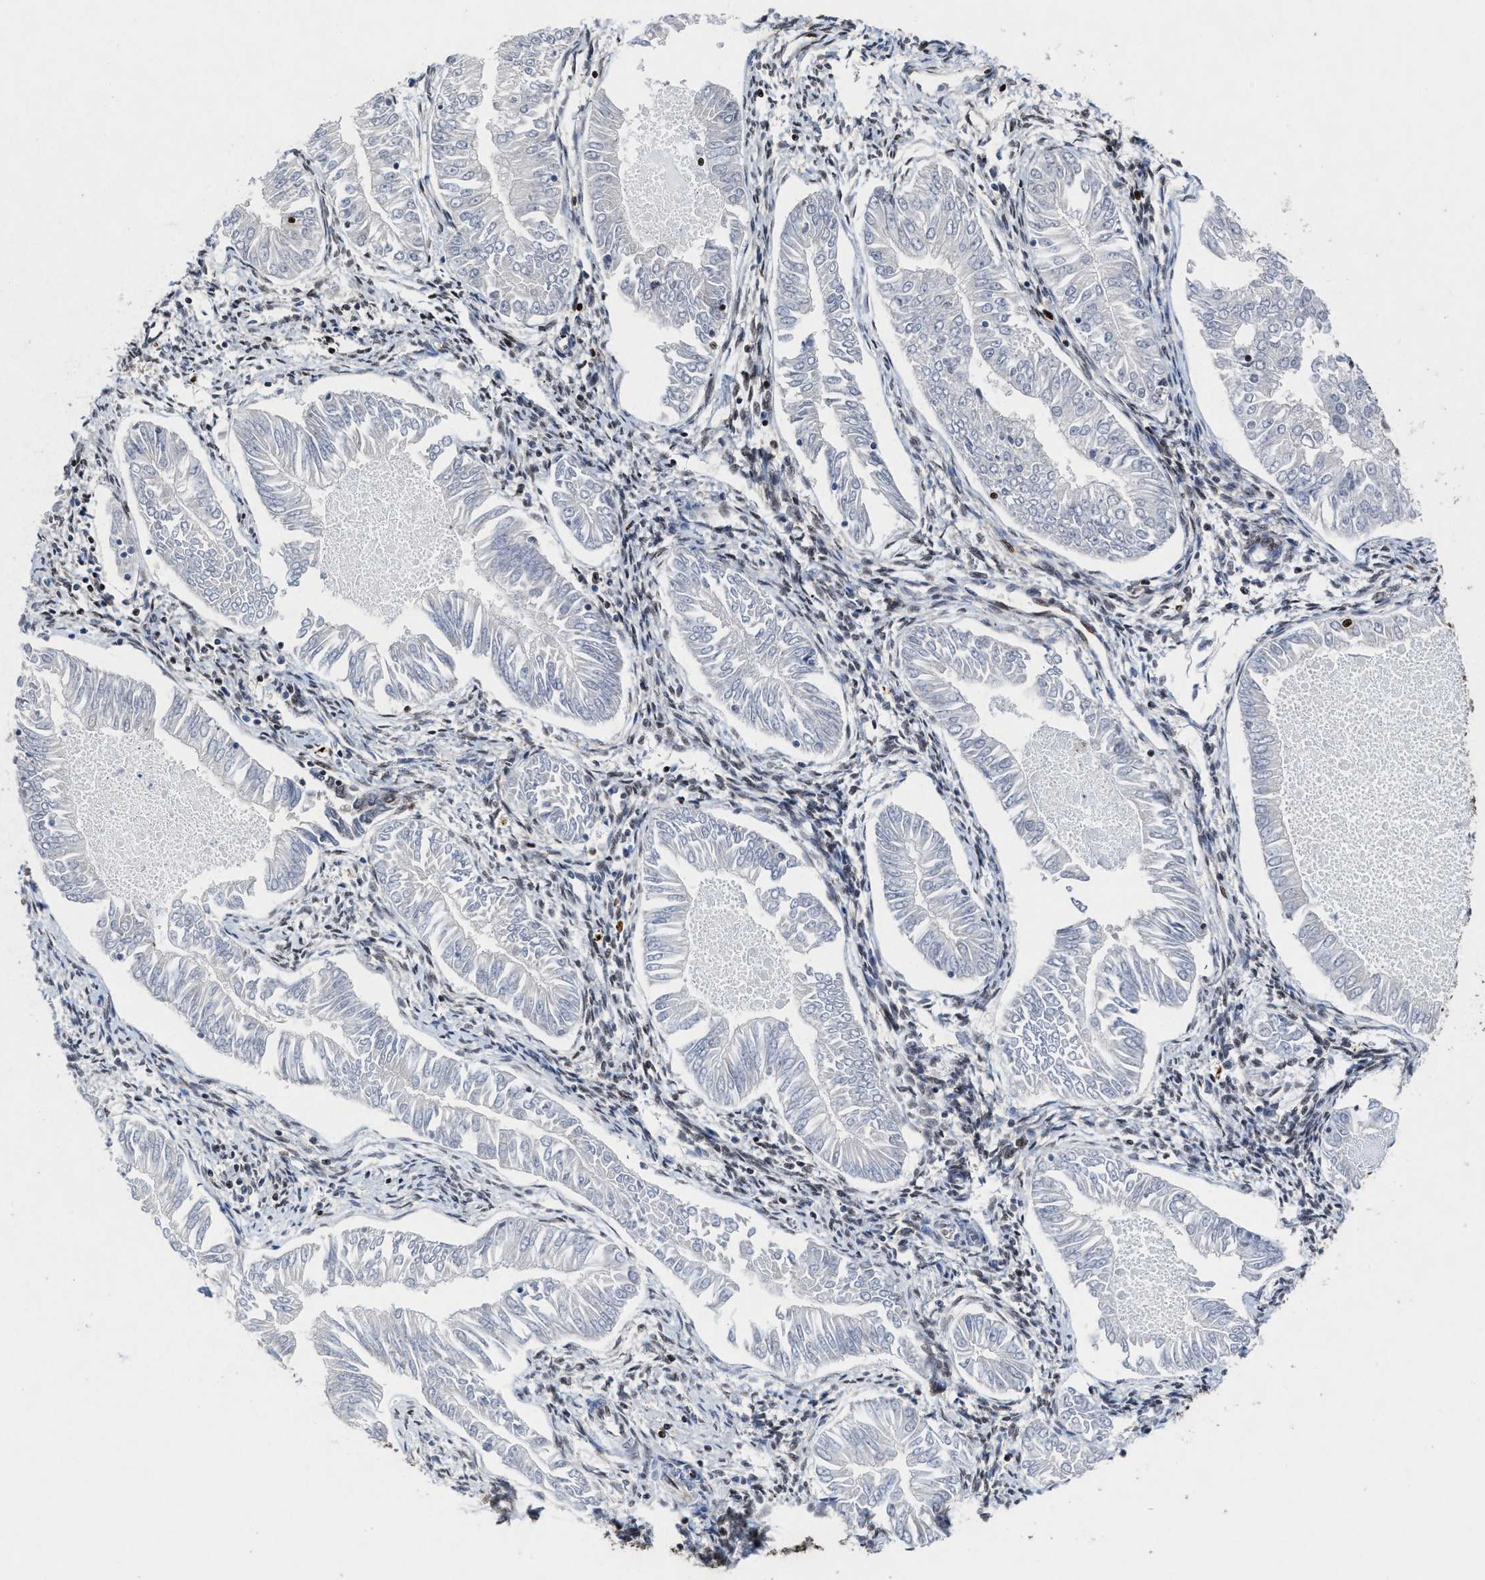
{"staining": {"intensity": "negative", "quantity": "none", "location": "none"}, "tissue": "endometrial cancer", "cell_type": "Tumor cells", "image_type": "cancer", "snomed": [{"axis": "morphology", "description": "Adenocarcinoma, NOS"}, {"axis": "topography", "description": "Endometrium"}], "caption": "The photomicrograph shows no staining of tumor cells in endometrial adenocarcinoma.", "gene": "ALYREF", "patient": {"sex": "female", "age": 53}}